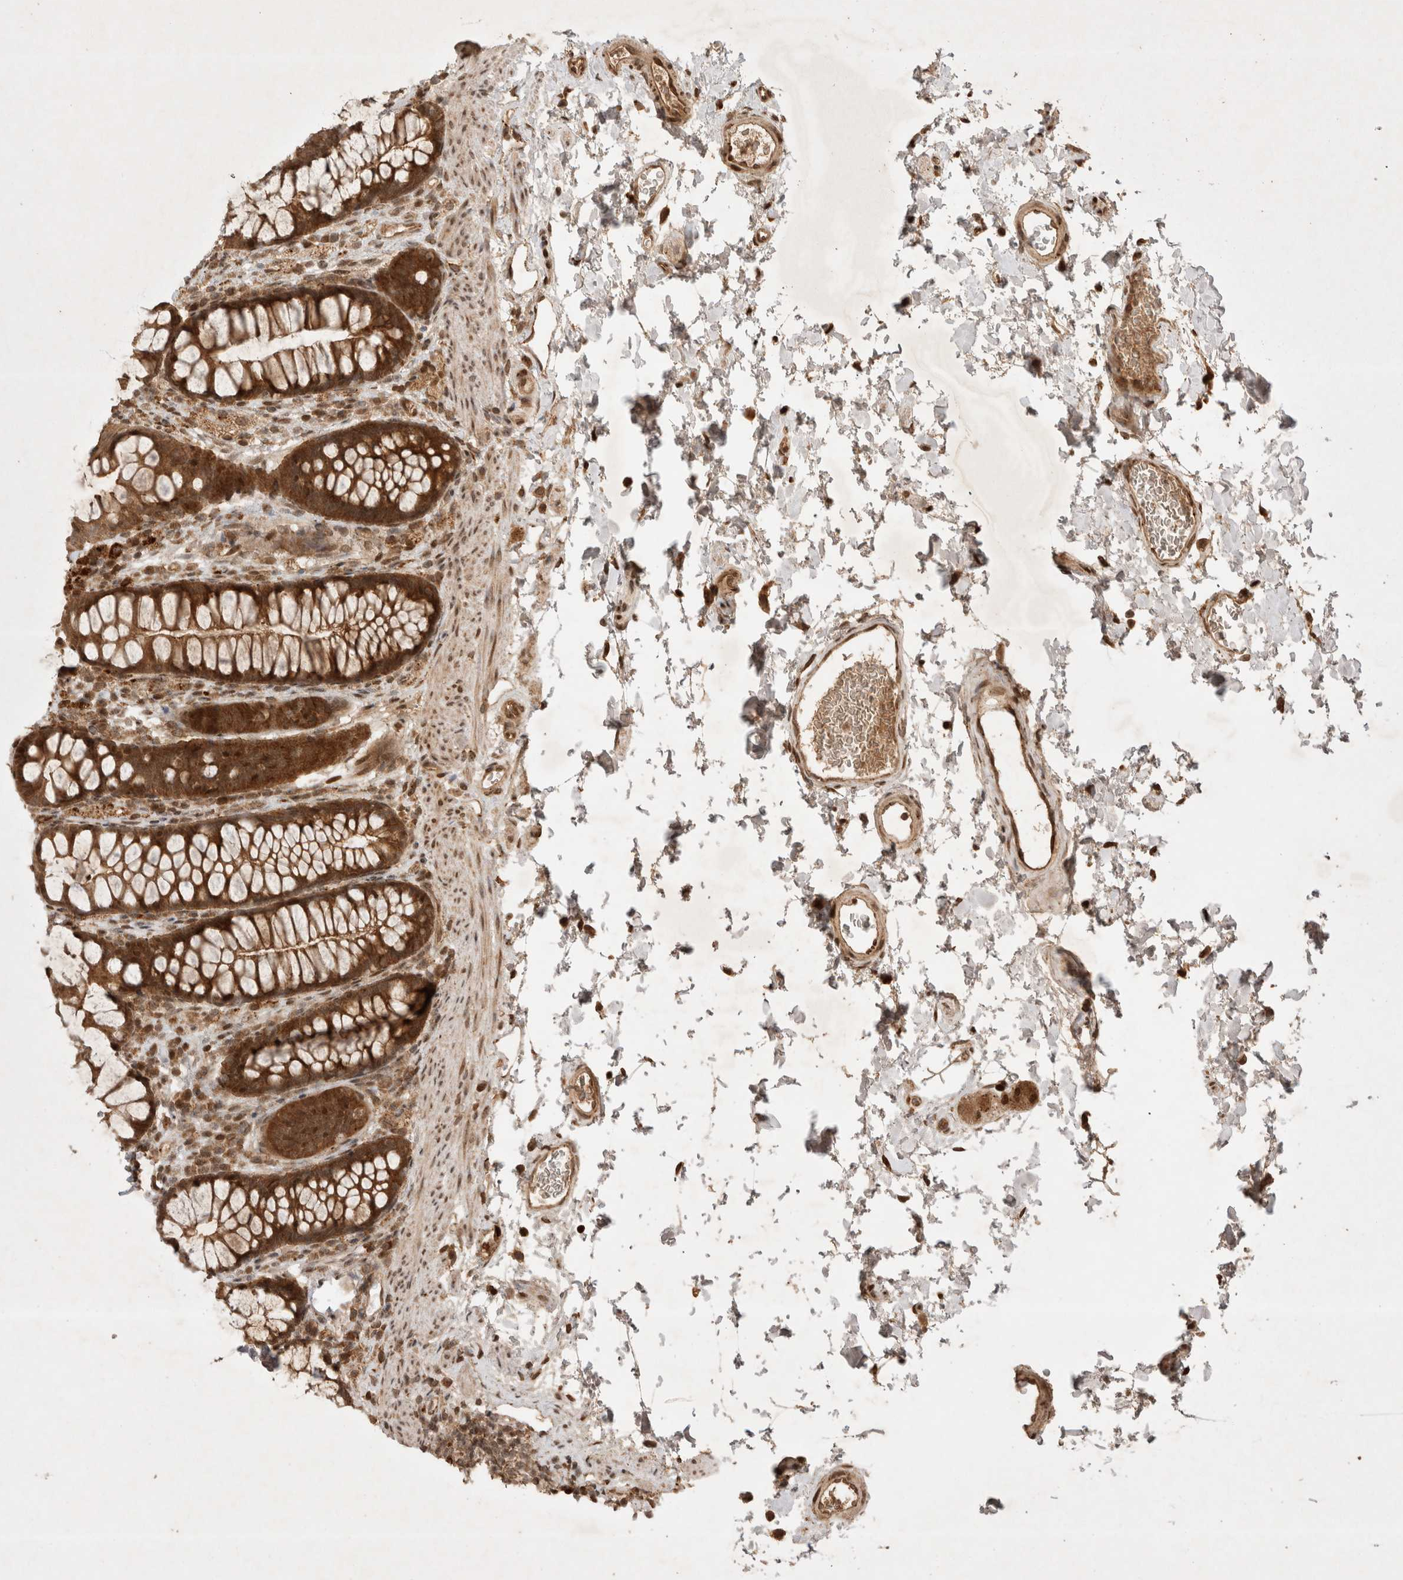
{"staining": {"intensity": "moderate", "quantity": ">75%", "location": "cytoplasmic/membranous,nuclear"}, "tissue": "colon", "cell_type": "Endothelial cells", "image_type": "normal", "snomed": [{"axis": "morphology", "description": "Normal tissue, NOS"}, {"axis": "topography", "description": "Colon"}], "caption": "An image showing moderate cytoplasmic/membranous,nuclear staining in about >75% of endothelial cells in normal colon, as visualized by brown immunohistochemical staining.", "gene": "FAM221A", "patient": {"sex": "female", "age": 62}}